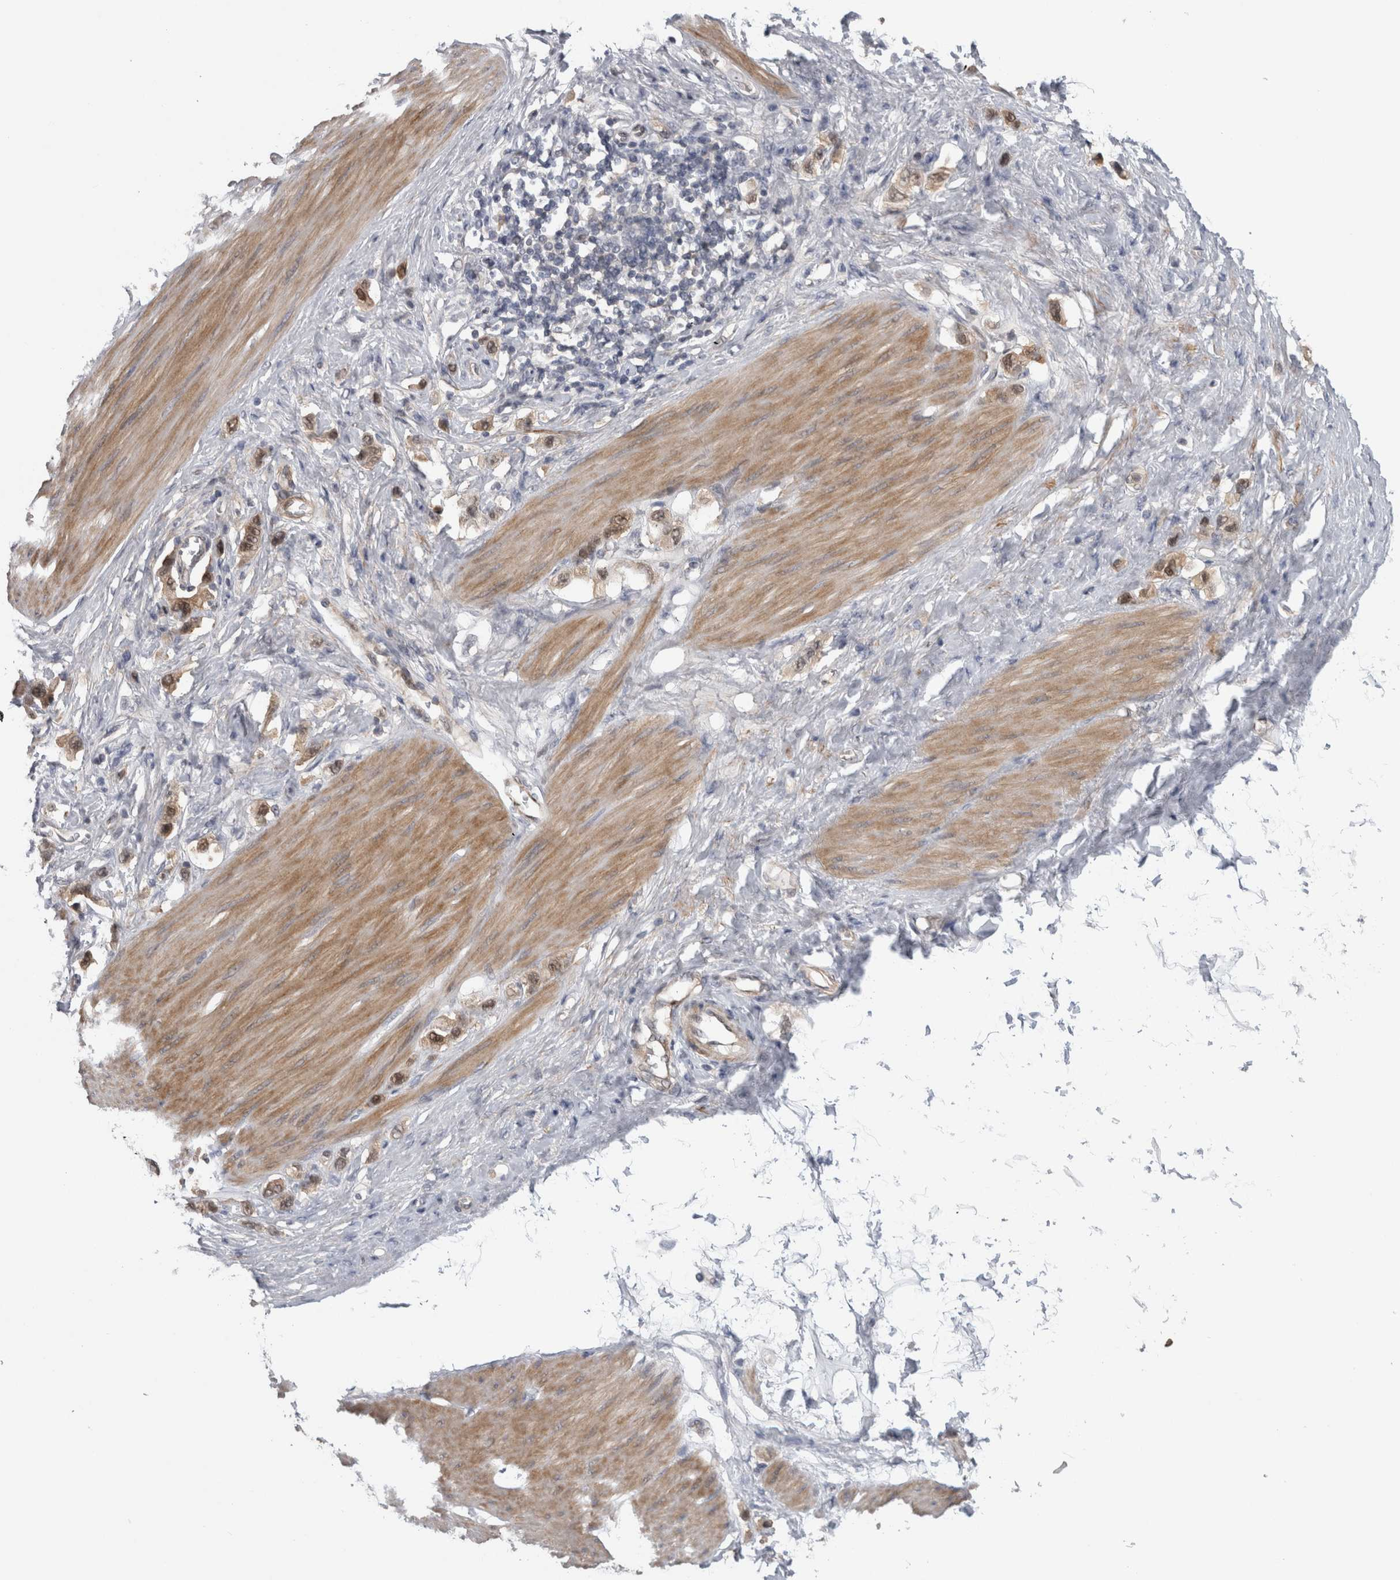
{"staining": {"intensity": "moderate", "quantity": ">75%", "location": "nuclear"}, "tissue": "stomach cancer", "cell_type": "Tumor cells", "image_type": "cancer", "snomed": [{"axis": "morphology", "description": "Adenocarcinoma, NOS"}, {"axis": "topography", "description": "Stomach"}], "caption": "DAB immunohistochemical staining of stomach cancer (adenocarcinoma) reveals moderate nuclear protein expression in about >75% of tumor cells.", "gene": "NAPRT", "patient": {"sex": "female", "age": 65}}